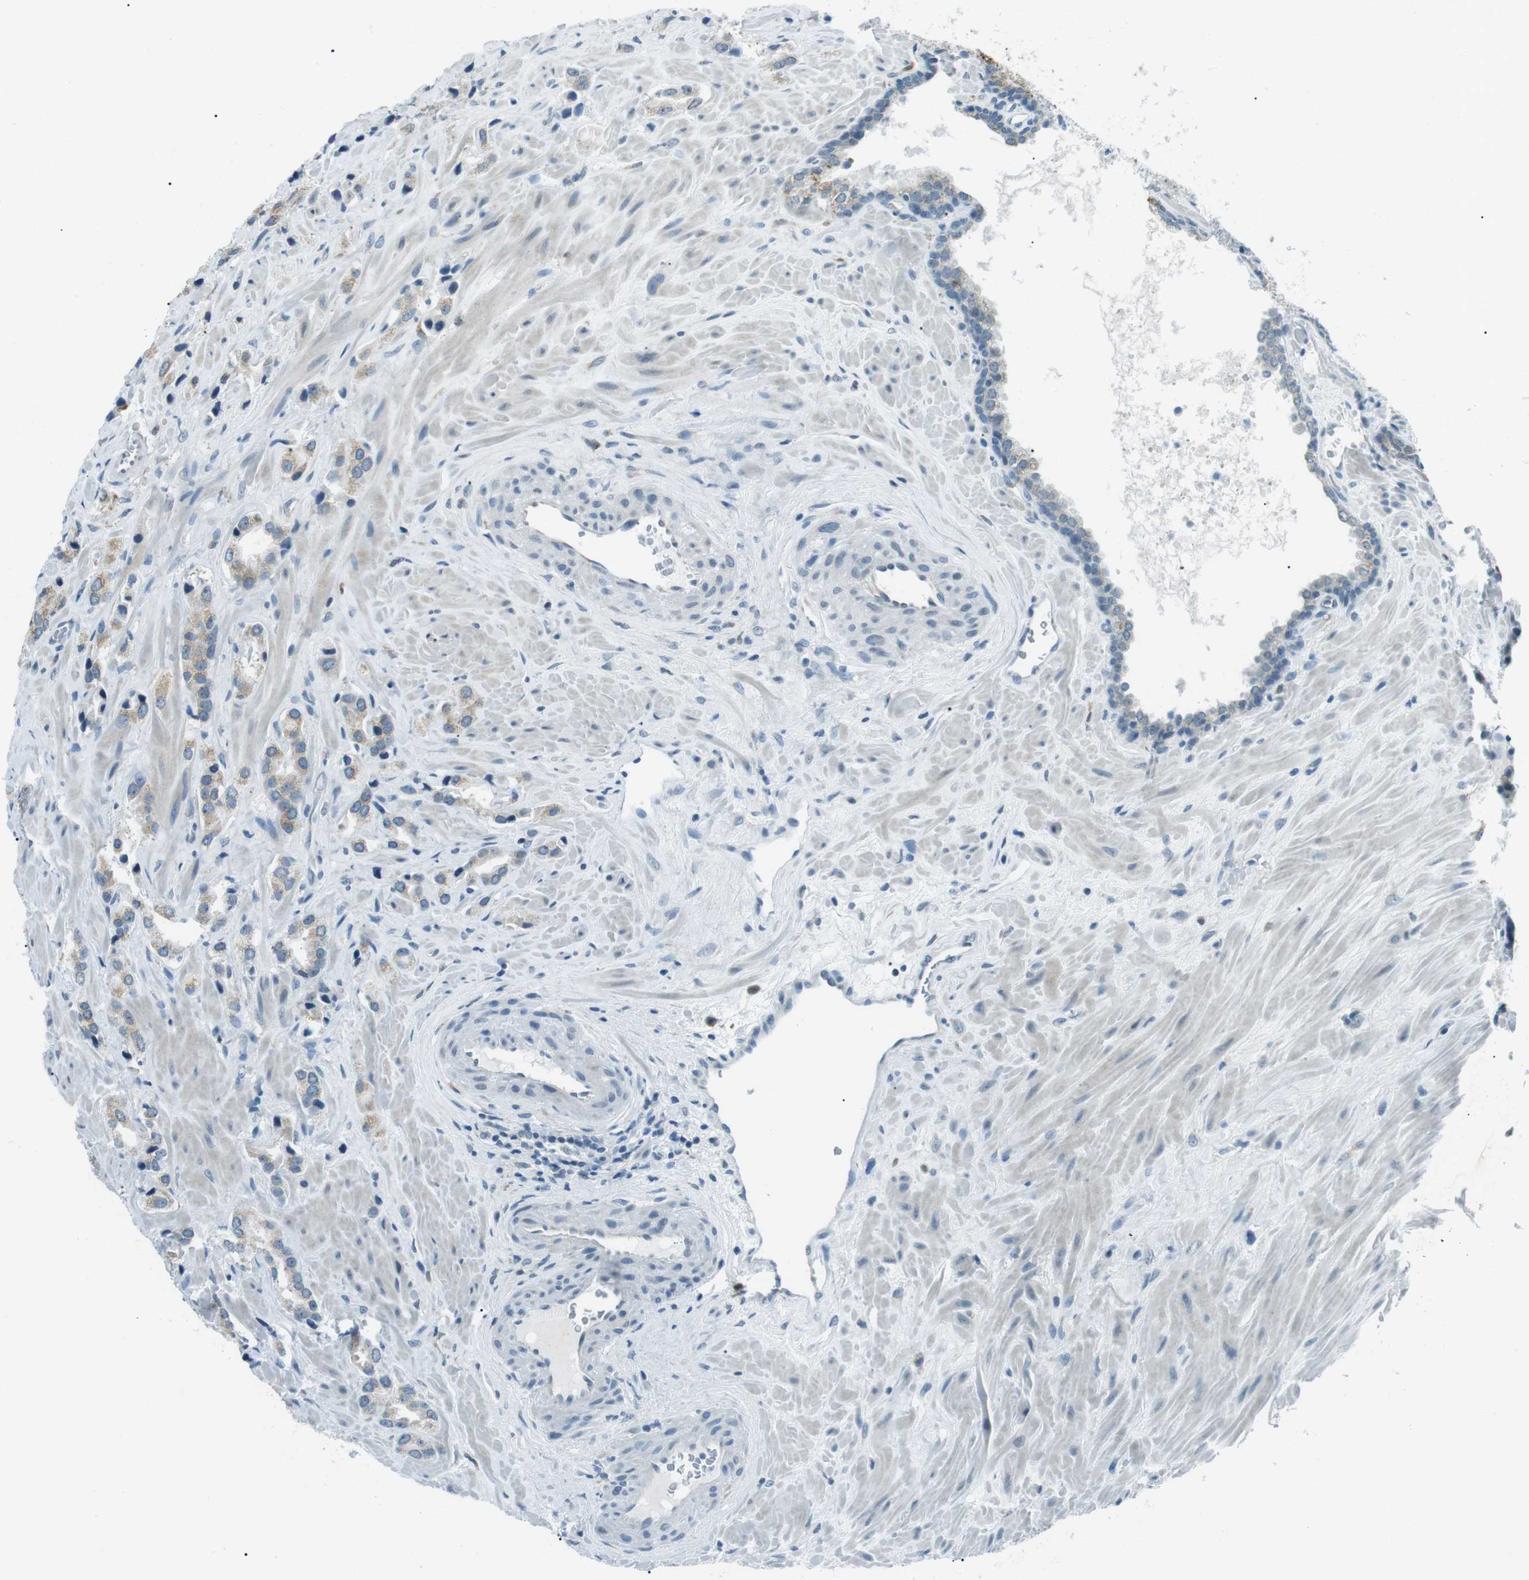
{"staining": {"intensity": "weak", "quantity": "25%-75%", "location": "cytoplasmic/membranous"}, "tissue": "prostate cancer", "cell_type": "Tumor cells", "image_type": "cancer", "snomed": [{"axis": "morphology", "description": "Adenocarcinoma, High grade"}, {"axis": "topography", "description": "Prostate"}], "caption": "The image displays immunohistochemical staining of prostate cancer. There is weak cytoplasmic/membranous staining is identified in approximately 25%-75% of tumor cells.", "gene": "SERPINB2", "patient": {"sex": "male", "age": 64}}